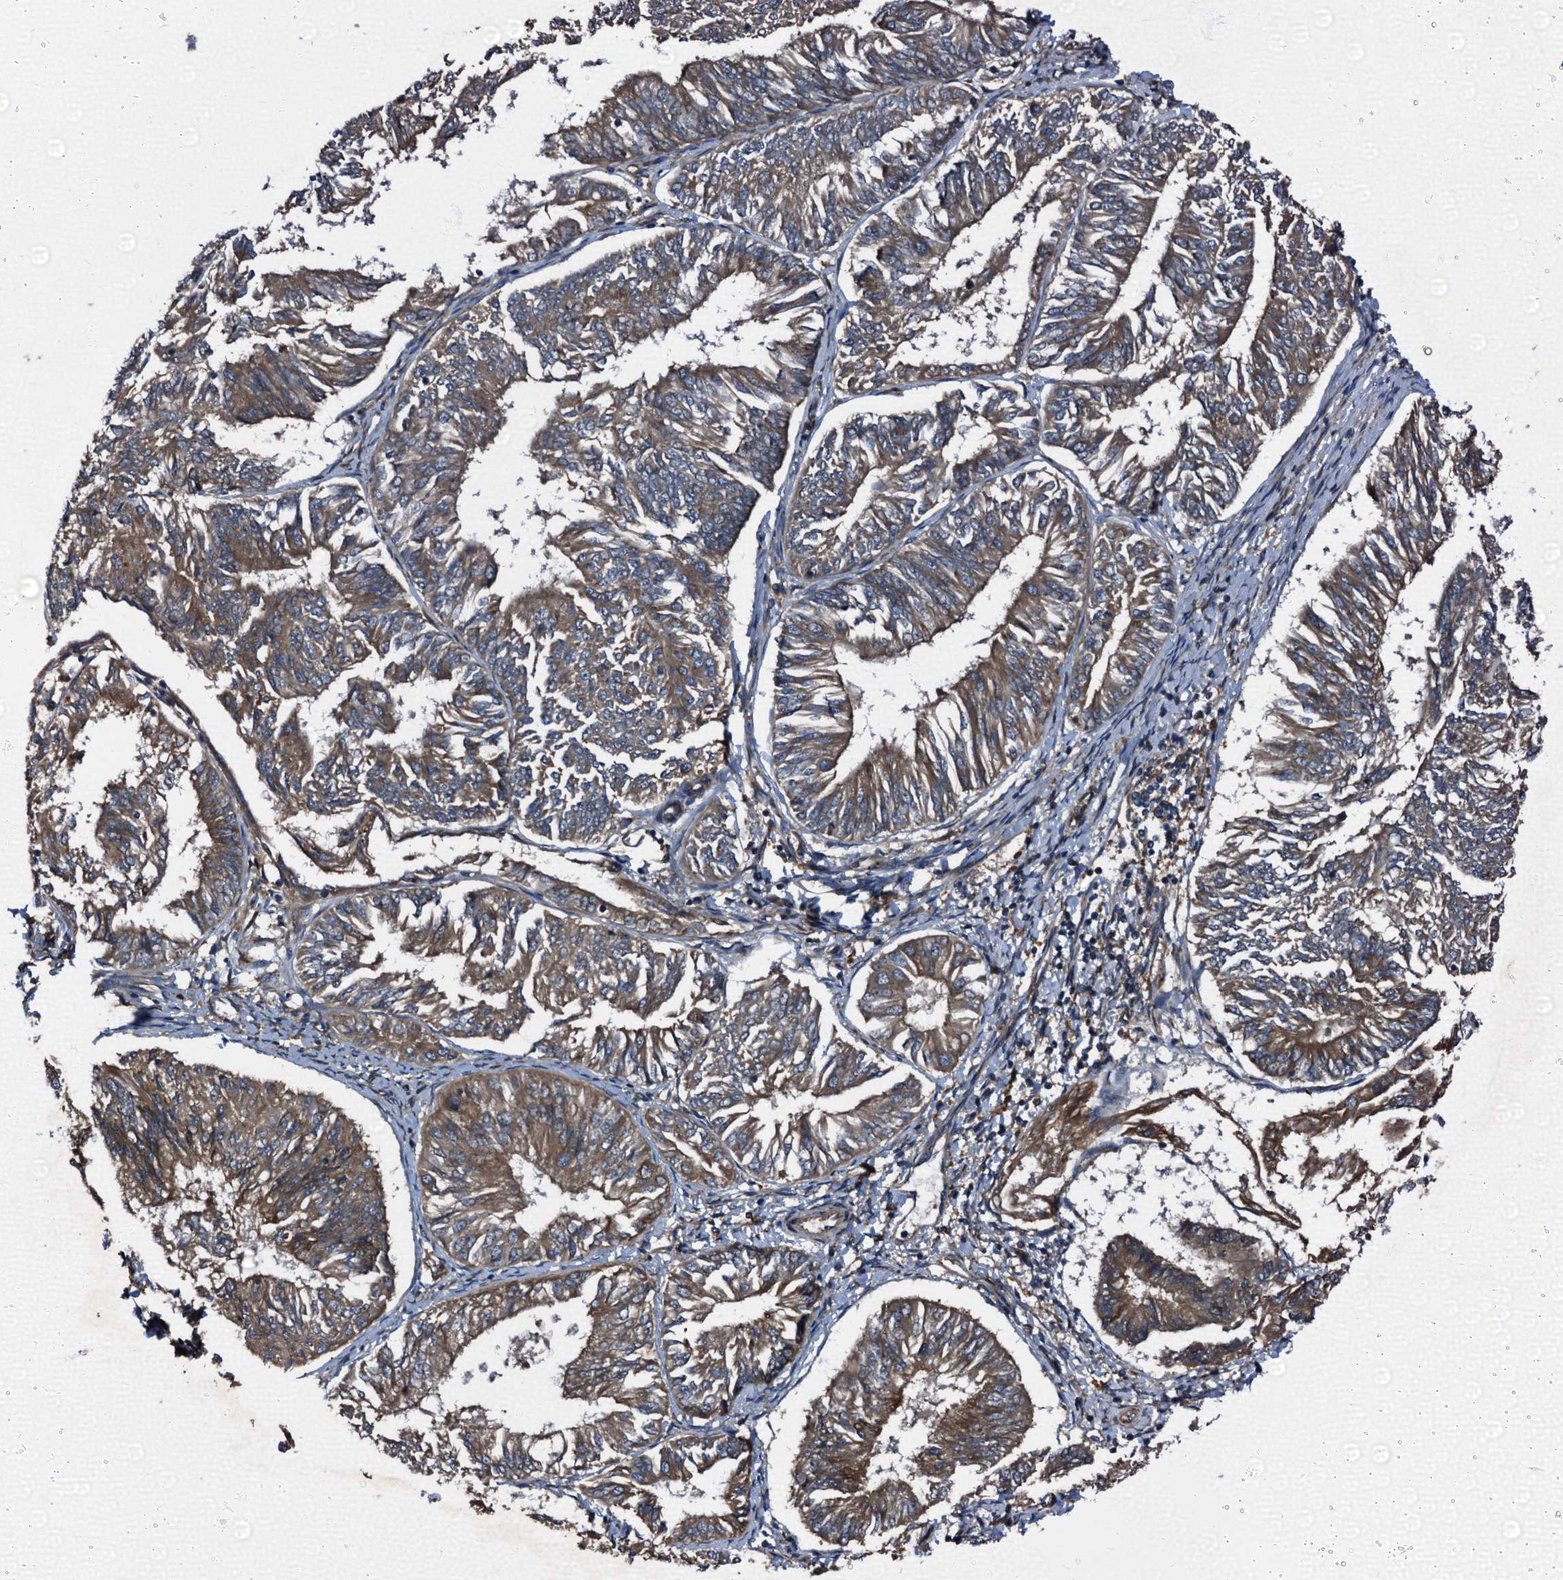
{"staining": {"intensity": "moderate", "quantity": ">75%", "location": "cytoplasmic/membranous"}, "tissue": "endometrial cancer", "cell_type": "Tumor cells", "image_type": "cancer", "snomed": [{"axis": "morphology", "description": "Adenocarcinoma, NOS"}, {"axis": "topography", "description": "Endometrium"}], "caption": "This is a micrograph of immunohistochemistry staining of endometrial adenocarcinoma, which shows moderate expression in the cytoplasmic/membranous of tumor cells.", "gene": "PEX5", "patient": {"sex": "female", "age": 58}}